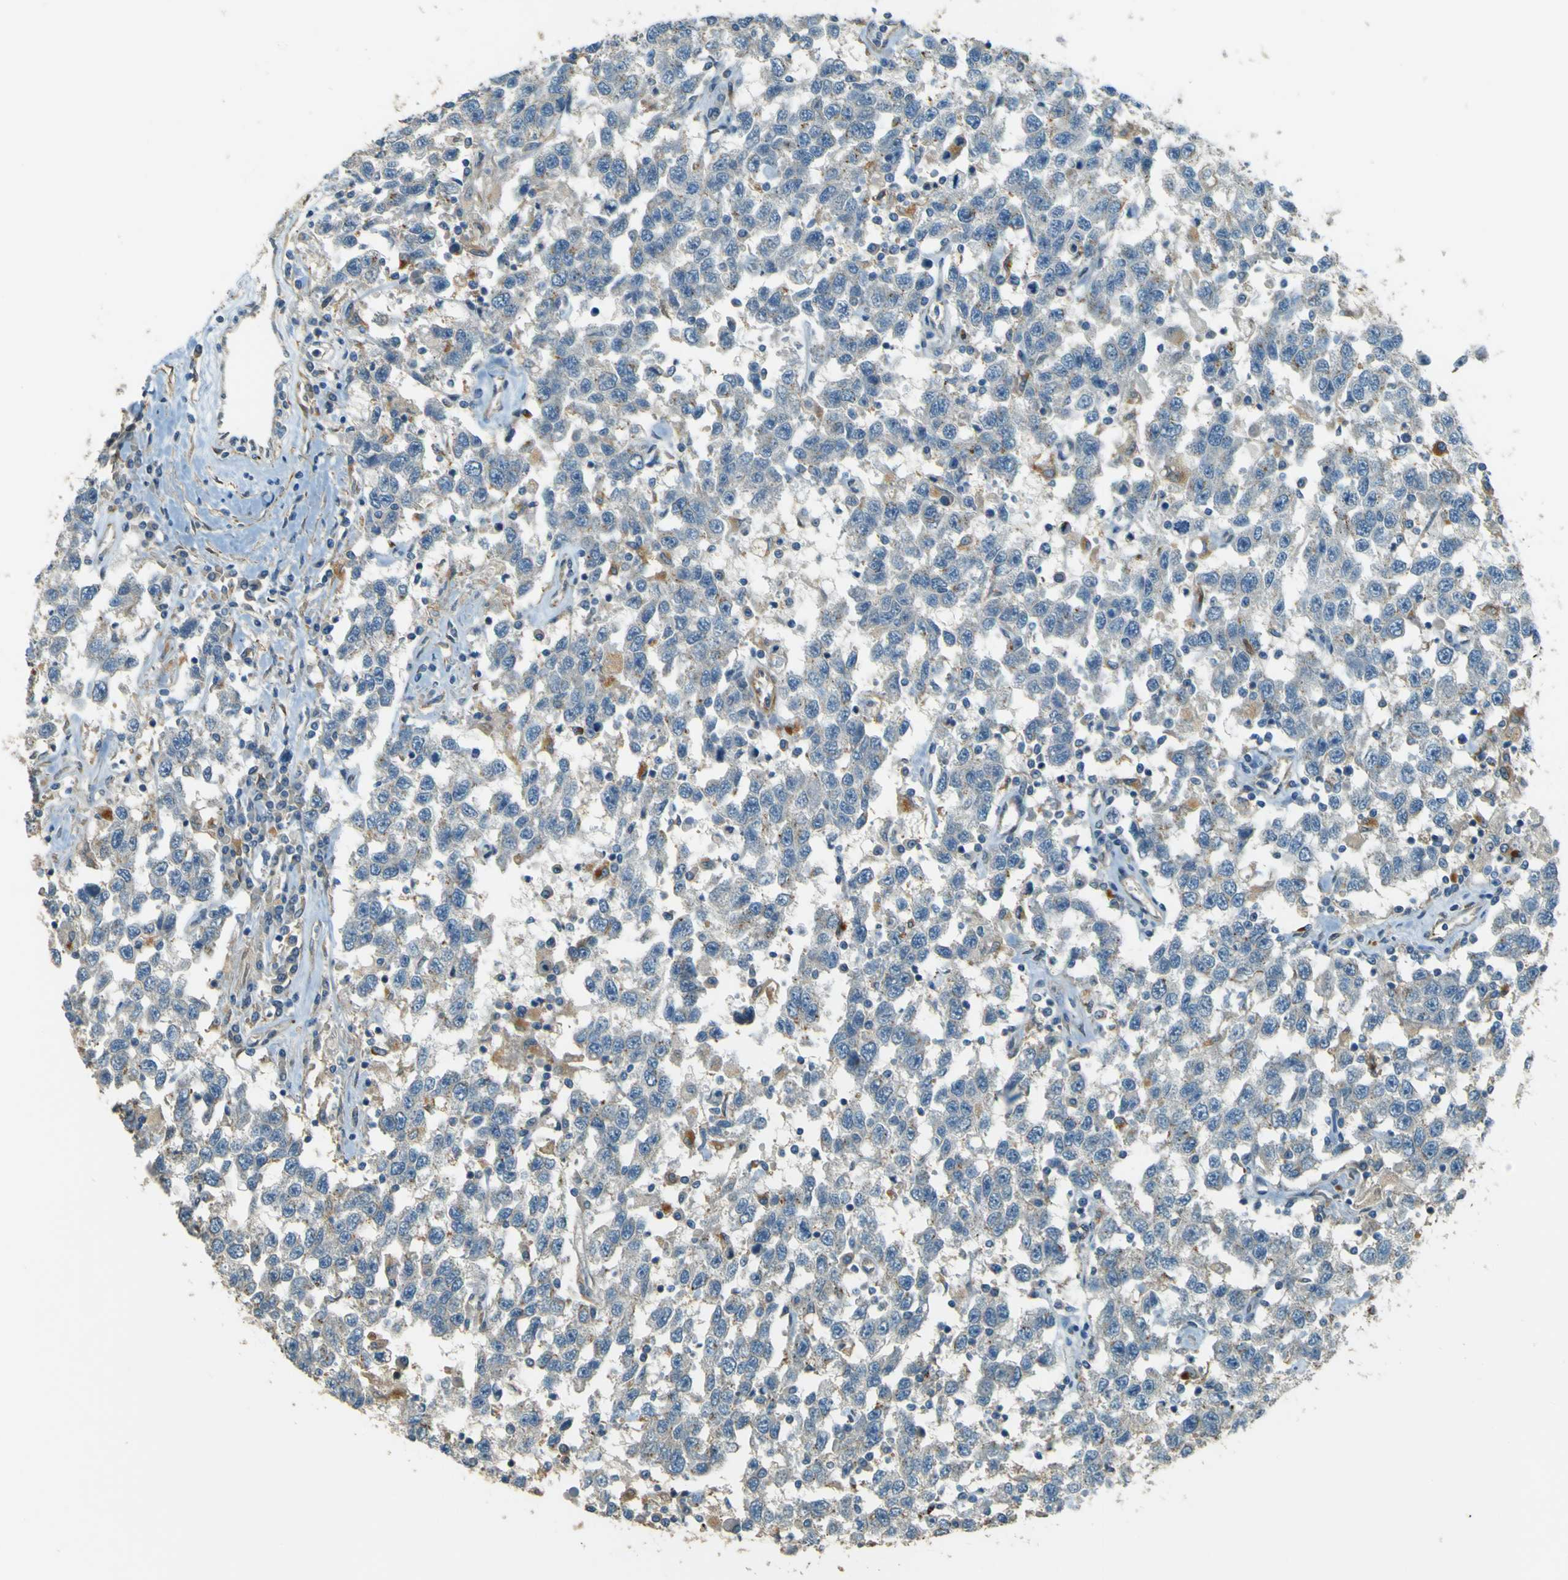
{"staining": {"intensity": "negative", "quantity": "none", "location": "none"}, "tissue": "testis cancer", "cell_type": "Tumor cells", "image_type": "cancer", "snomed": [{"axis": "morphology", "description": "Seminoma, NOS"}, {"axis": "topography", "description": "Testis"}], "caption": "An immunohistochemistry histopathology image of testis cancer (seminoma) is shown. There is no staining in tumor cells of testis cancer (seminoma).", "gene": "NEXN", "patient": {"sex": "male", "age": 41}}